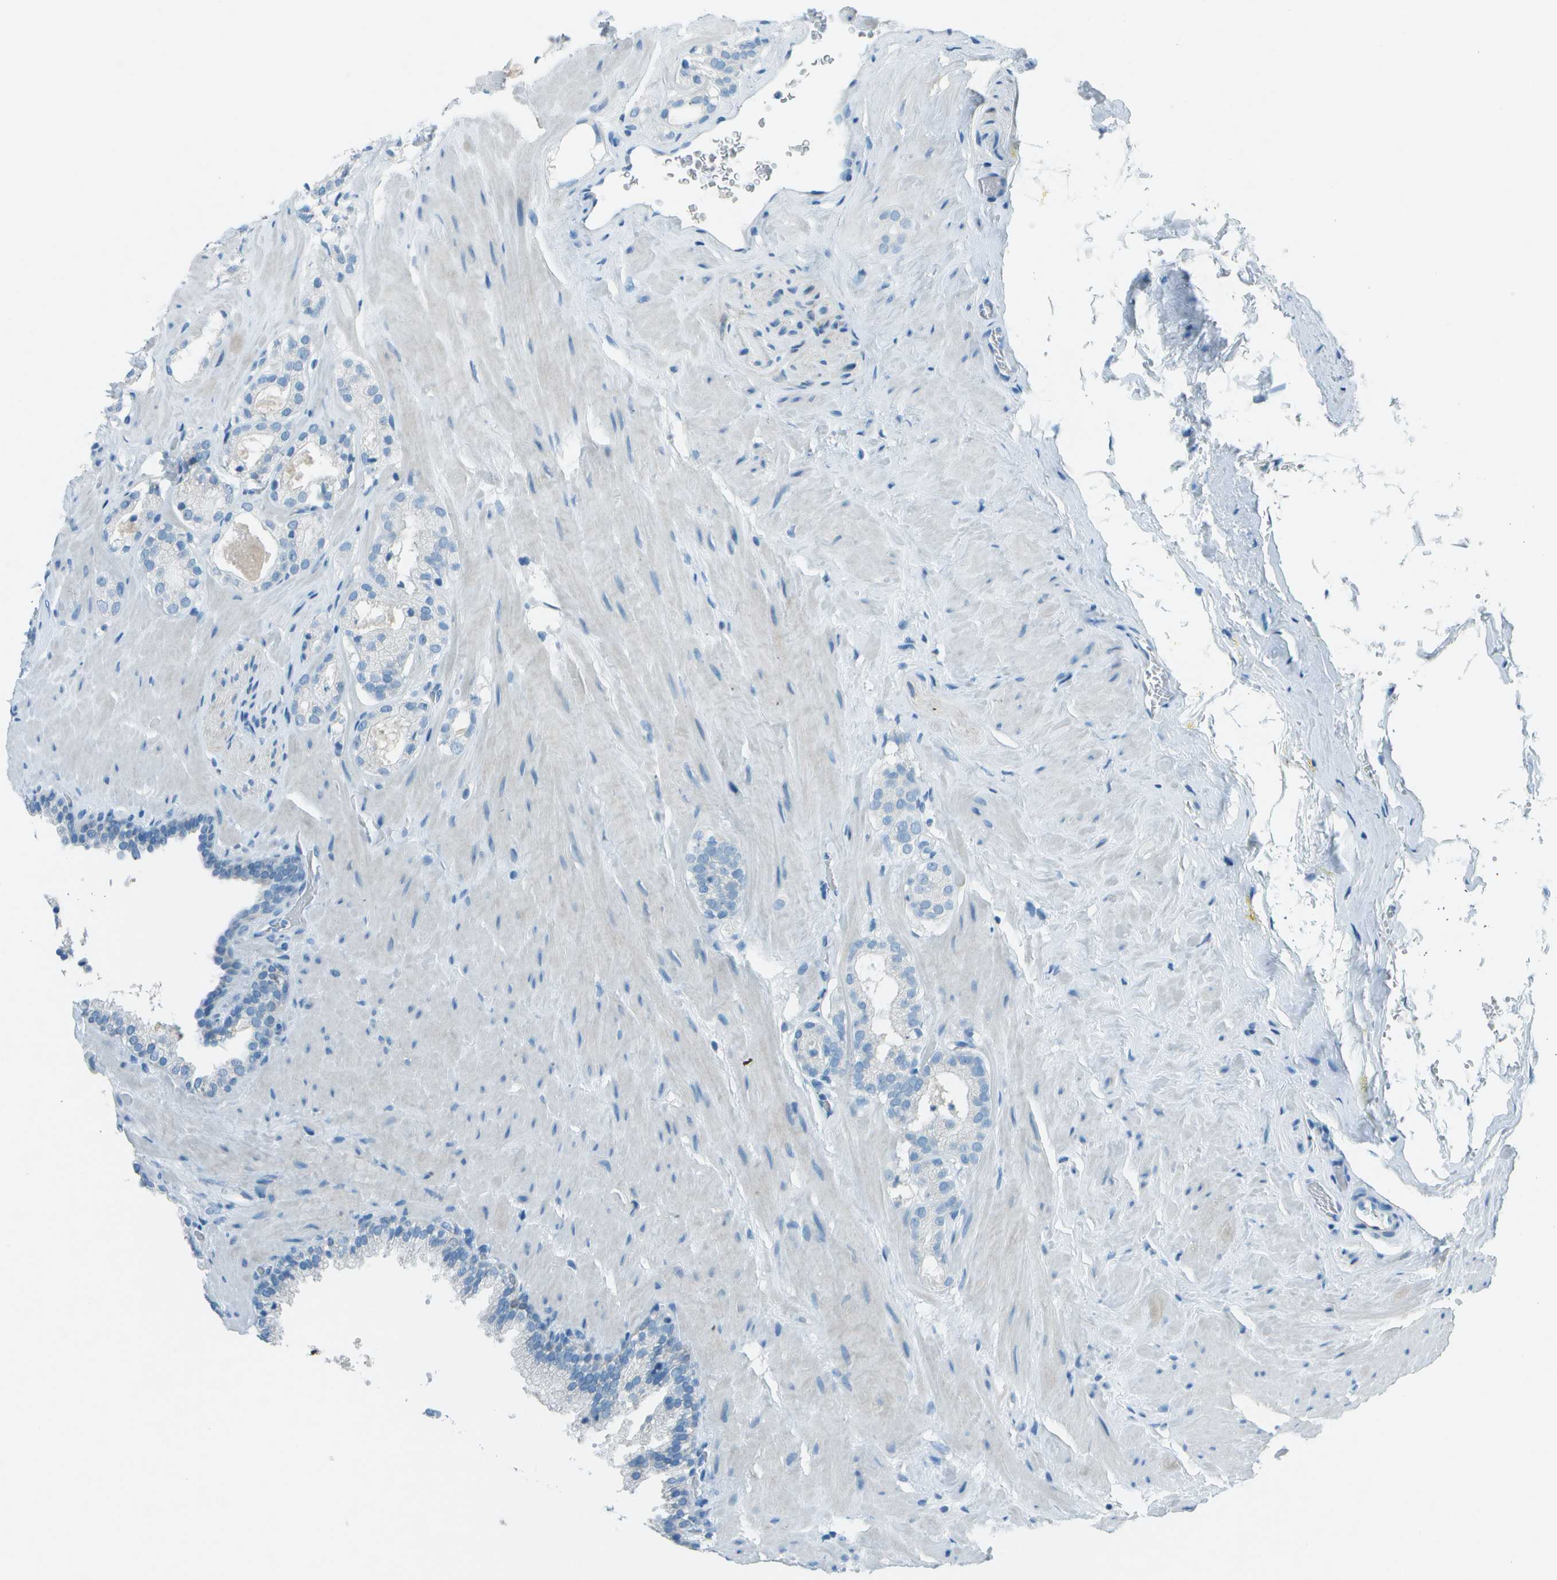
{"staining": {"intensity": "negative", "quantity": "none", "location": "none"}, "tissue": "prostate cancer", "cell_type": "Tumor cells", "image_type": "cancer", "snomed": [{"axis": "morphology", "description": "Adenocarcinoma, High grade"}, {"axis": "topography", "description": "Prostate"}], "caption": "Prostate cancer stained for a protein using immunohistochemistry (IHC) demonstrates no expression tumor cells.", "gene": "FGF1", "patient": {"sex": "male", "age": 64}}